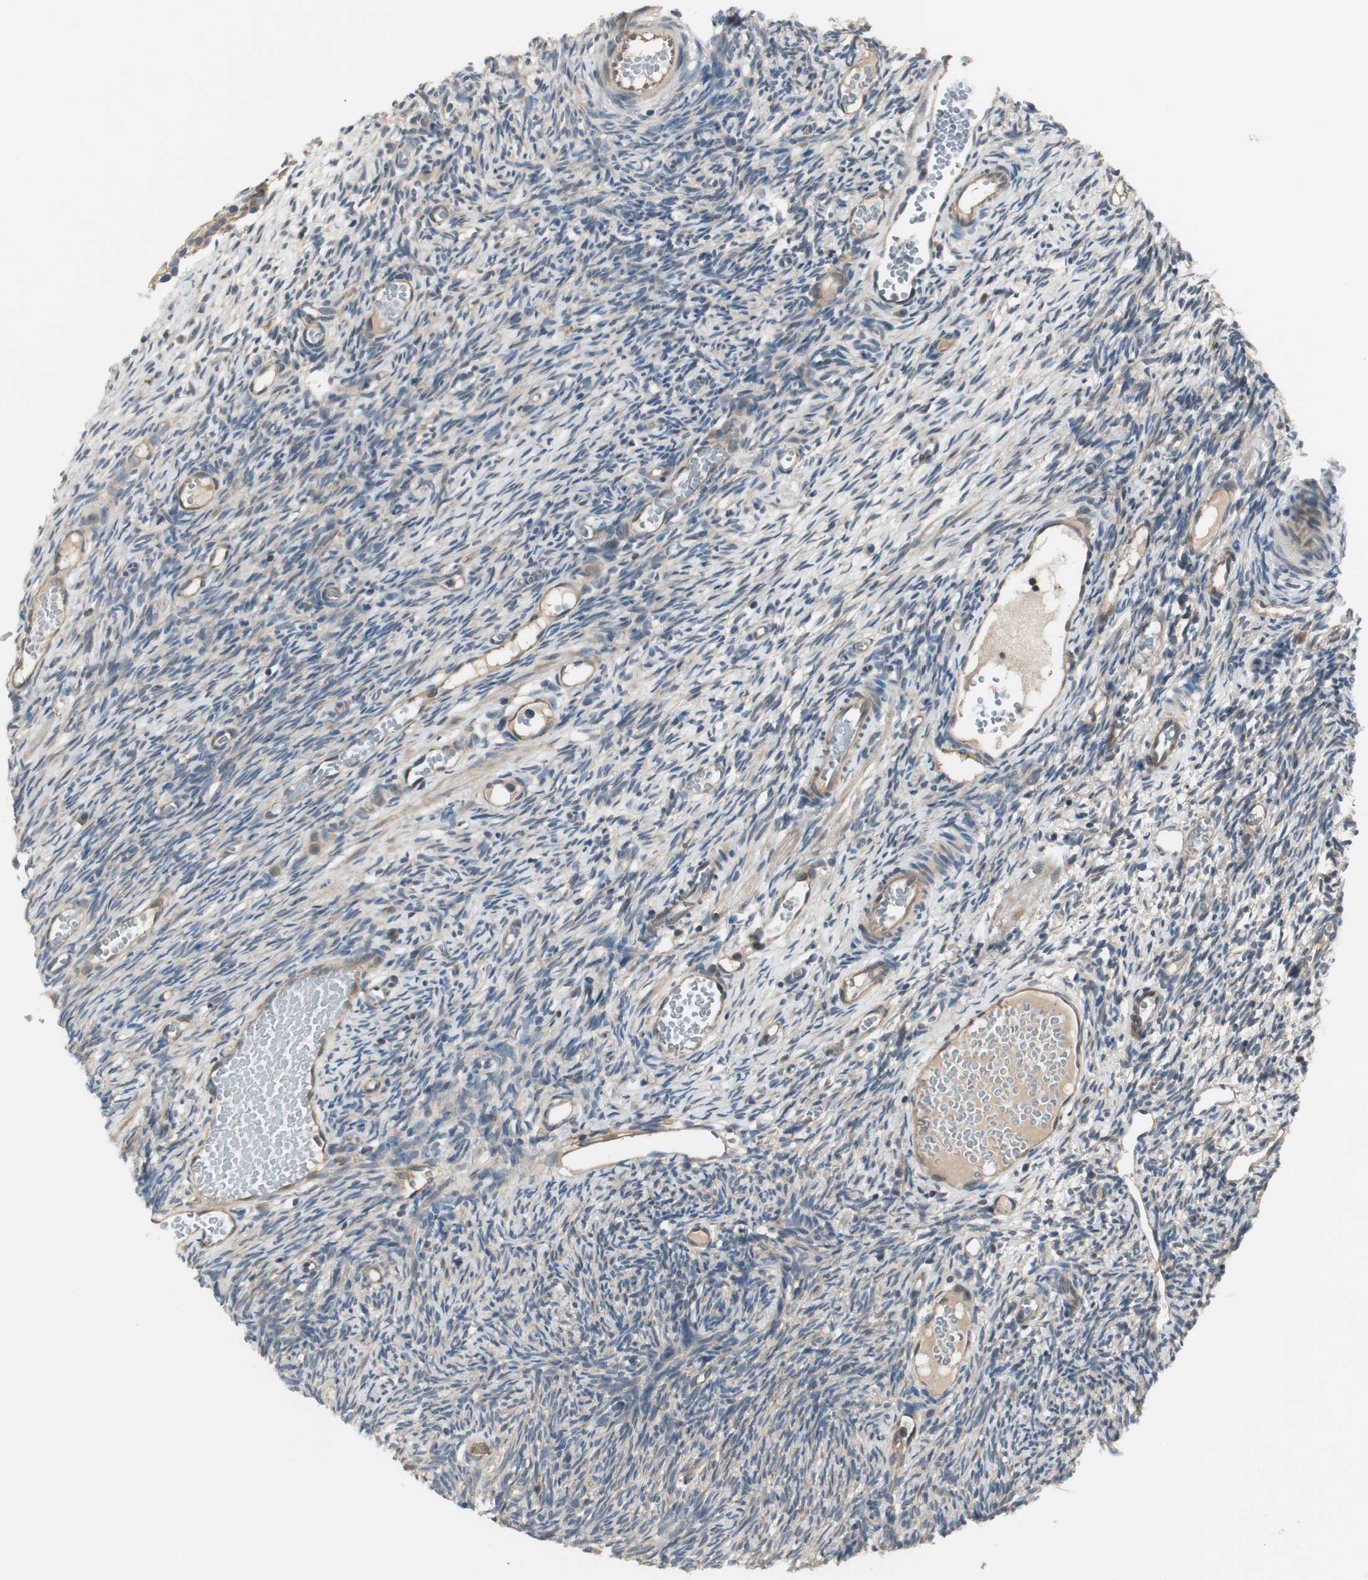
{"staining": {"intensity": "weak", "quantity": "25%-75%", "location": "cytoplasmic/membranous"}, "tissue": "ovary", "cell_type": "Ovarian stroma cells", "image_type": "normal", "snomed": [{"axis": "morphology", "description": "Normal tissue, NOS"}, {"axis": "topography", "description": "Ovary"}], "caption": "A histopathology image of ovary stained for a protein reveals weak cytoplasmic/membranous brown staining in ovarian stroma cells. Nuclei are stained in blue.", "gene": "PRKAA1", "patient": {"sex": "female", "age": 35}}